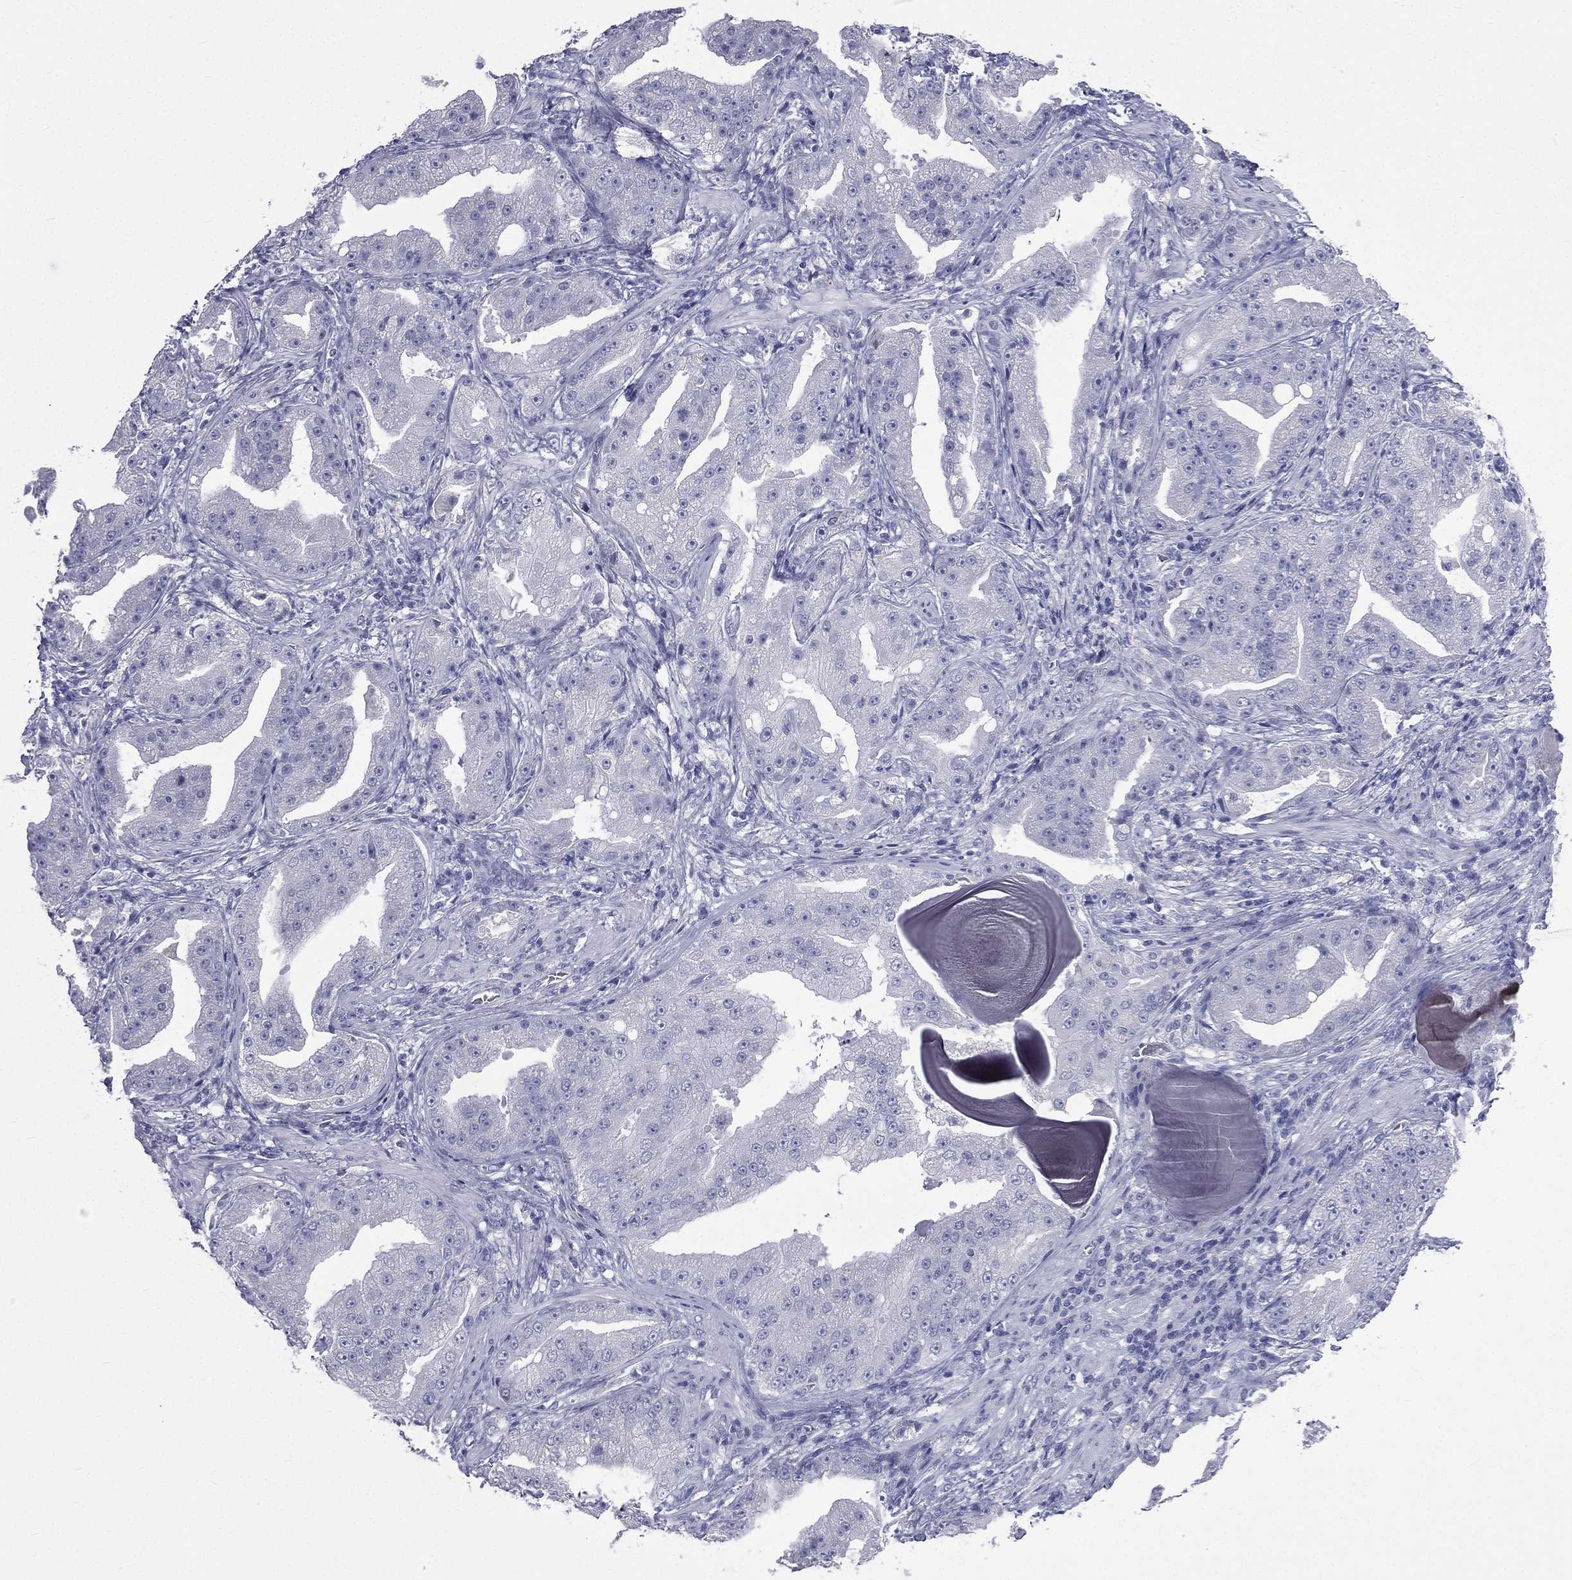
{"staining": {"intensity": "negative", "quantity": "none", "location": "none"}, "tissue": "prostate cancer", "cell_type": "Tumor cells", "image_type": "cancer", "snomed": [{"axis": "morphology", "description": "Adenocarcinoma, Low grade"}, {"axis": "topography", "description": "Prostate"}], "caption": "Immunohistochemical staining of human low-grade adenocarcinoma (prostate) reveals no significant staining in tumor cells.", "gene": "CES2", "patient": {"sex": "male", "age": 62}}